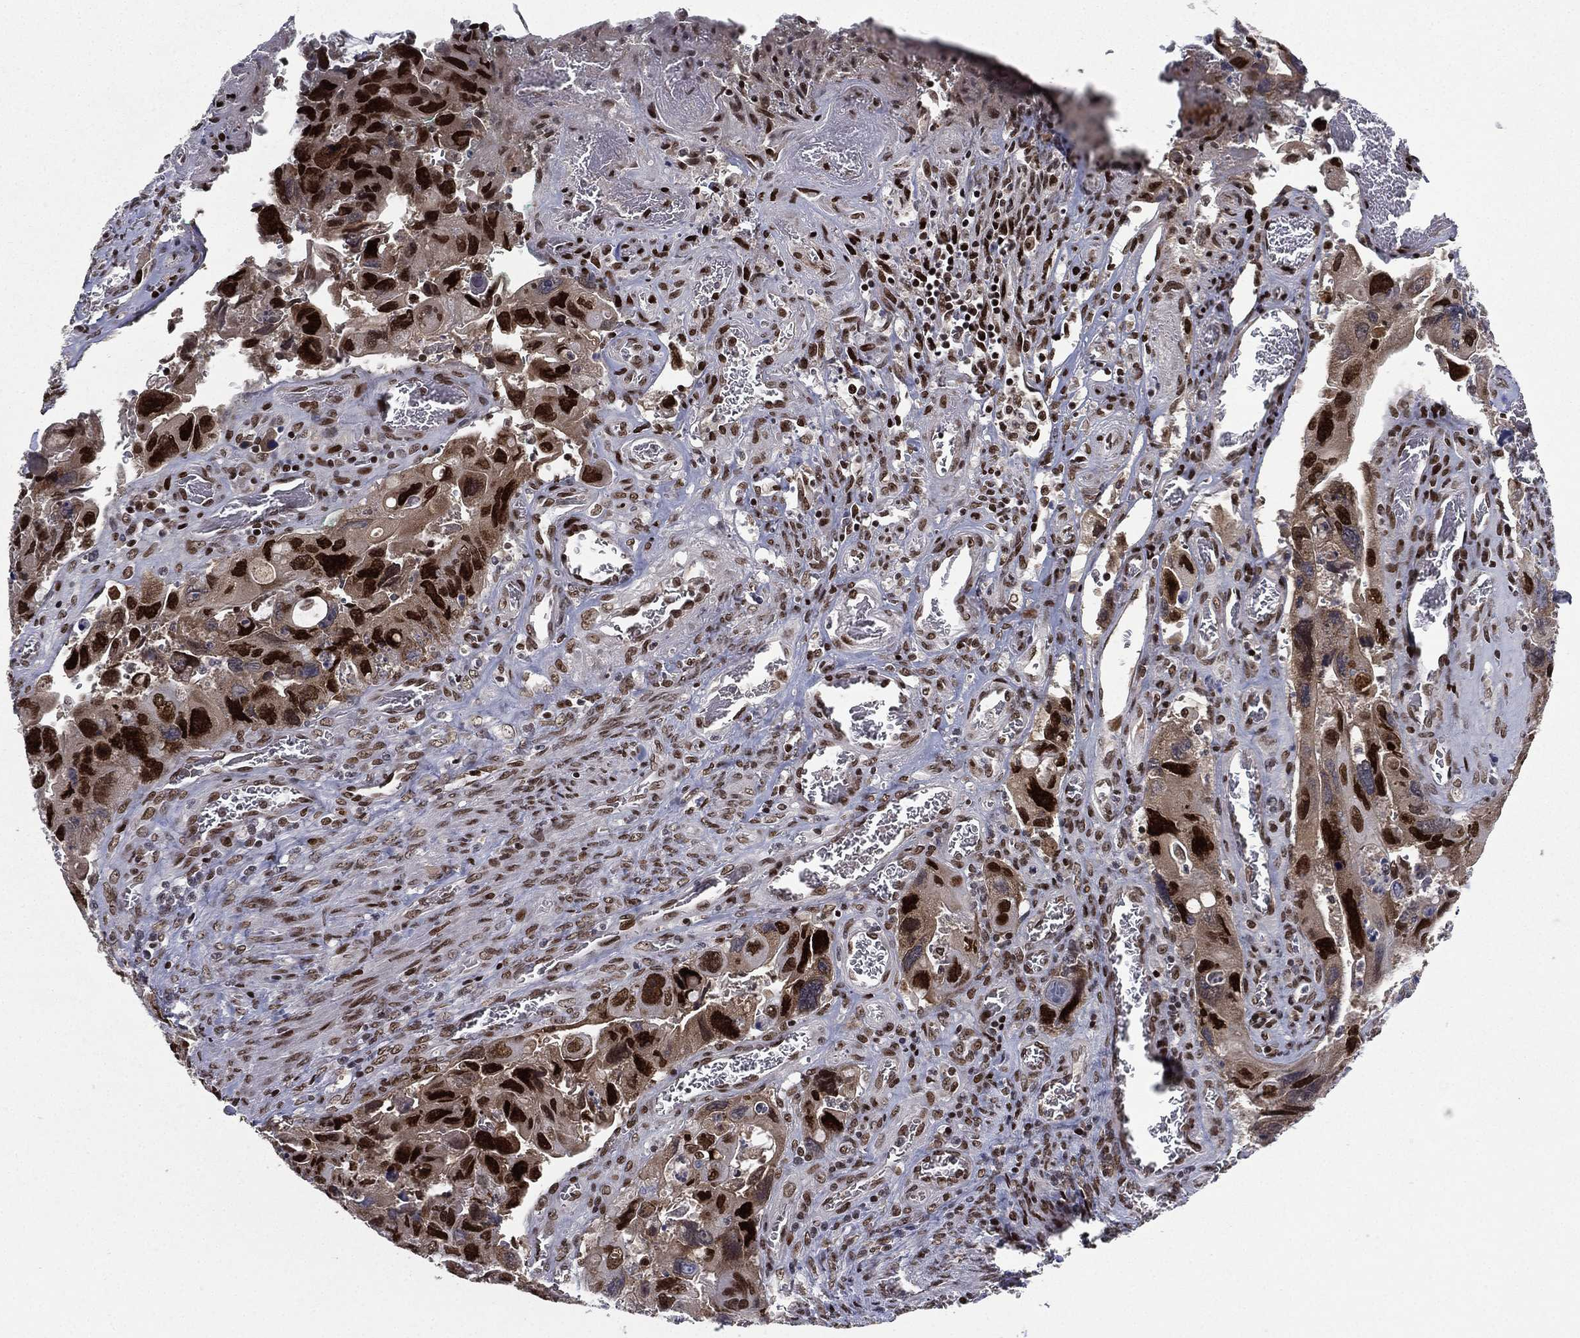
{"staining": {"intensity": "strong", "quantity": ">75%", "location": "nuclear"}, "tissue": "colorectal cancer", "cell_type": "Tumor cells", "image_type": "cancer", "snomed": [{"axis": "morphology", "description": "Adenocarcinoma, NOS"}, {"axis": "topography", "description": "Rectum"}], "caption": "Protein expression analysis of colorectal cancer exhibits strong nuclear expression in about >75% of tumor cells. (DAB IHC, brown staining for protein, blue staining for nuclei).", "gene": "RTF1", "patient": {"sex": "male", "age": 62}}